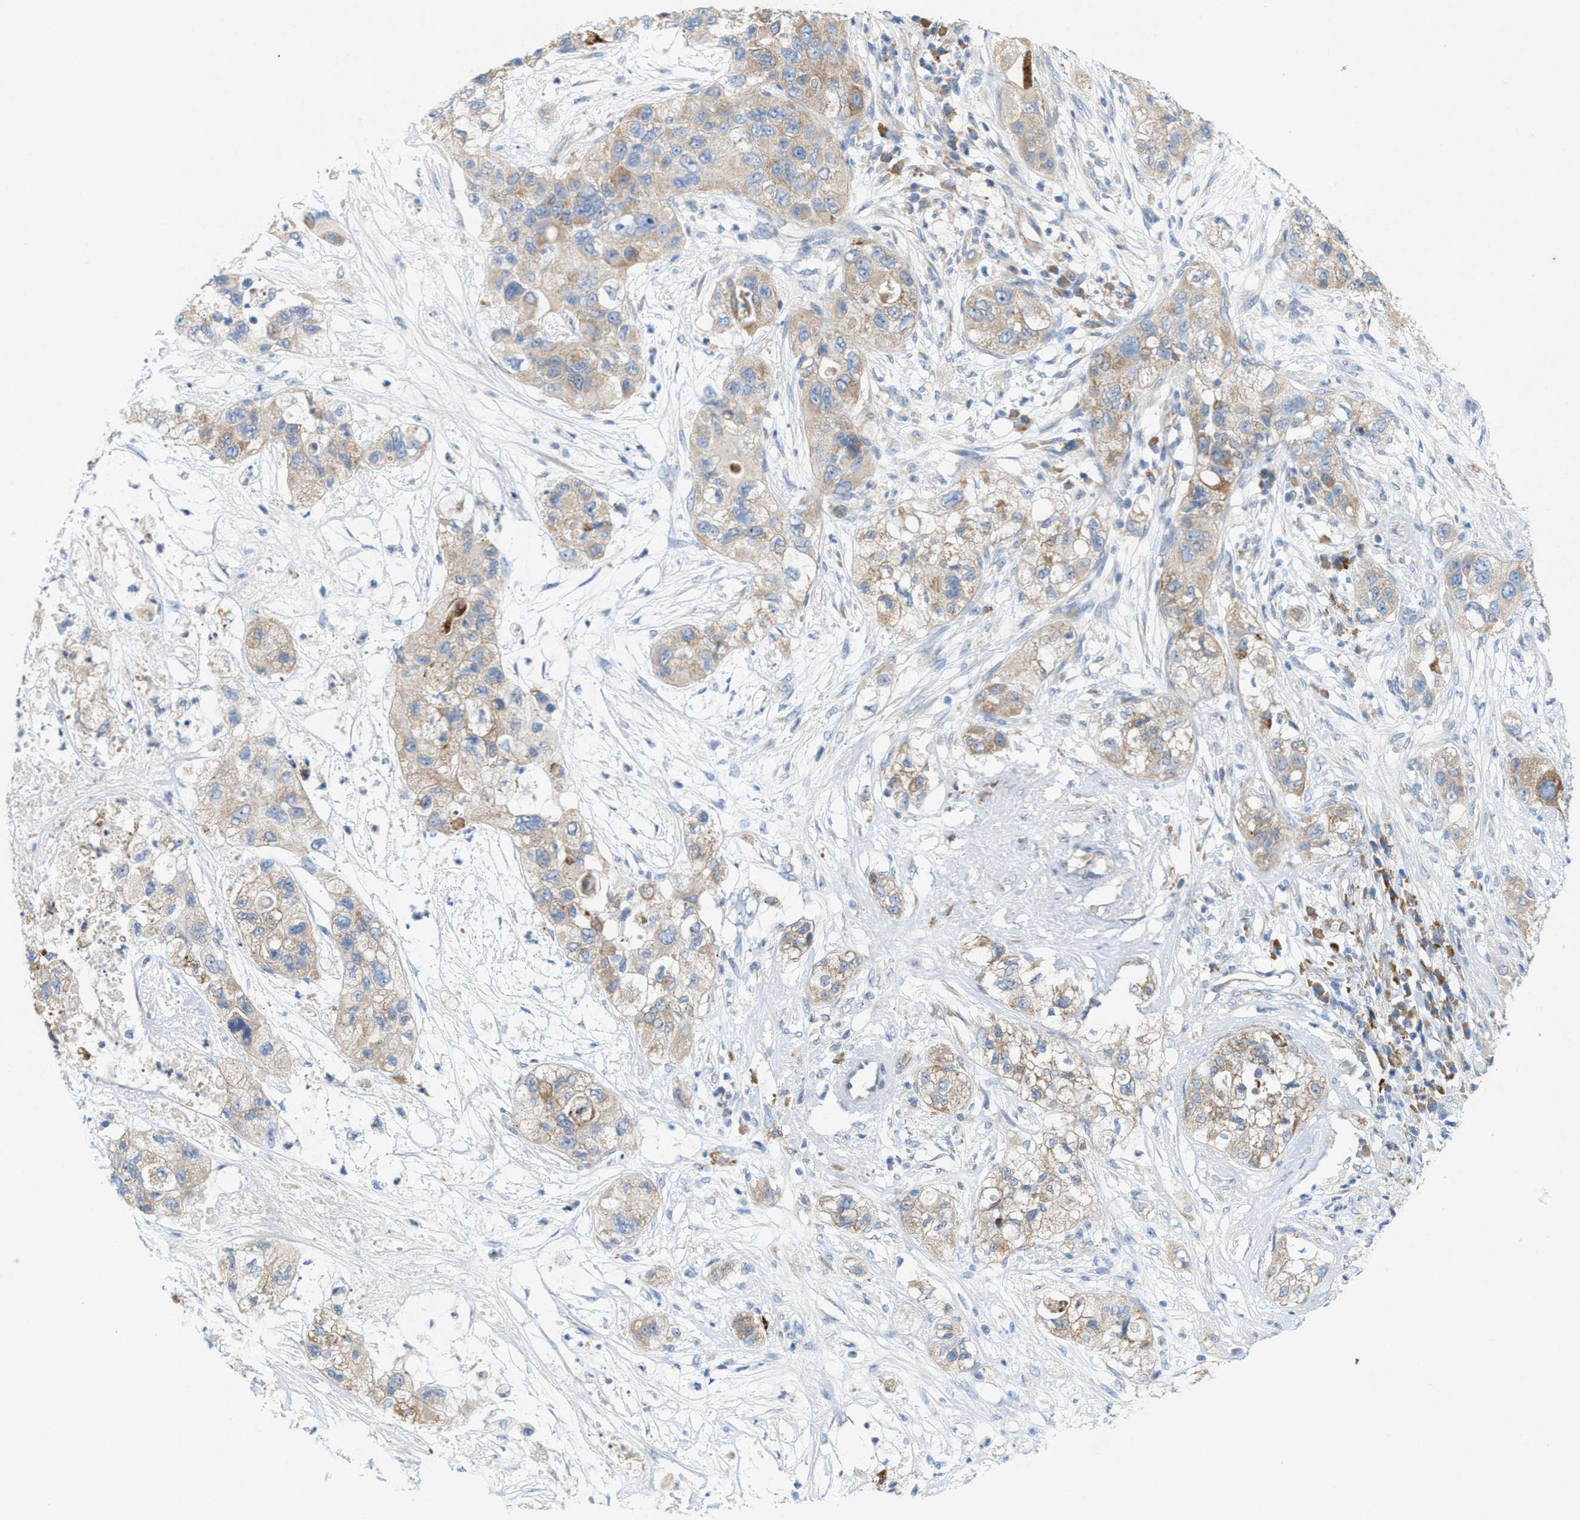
{"staining": {"intensity": "weak", "quantity": "<25%", "location": "cytoplasmic/membranous"}, "tissue": "pancreatic cancer", "cell_type": "Tumor cells", "image_type": "cancer", "snomed": [{"axis": "morphology", "description": "Adenocarcinoma, NOS"}, {"axis": "topography", "description": "Pancreas"}], "caption": "This is a histopathology image of immunohistochemistry (IHC) staining of adenocarcinoma (pancreatic), which shows no expression in tumor cells.", "gene": "DYNC2I1", "patient": {"sex": "female", "age": 78}}